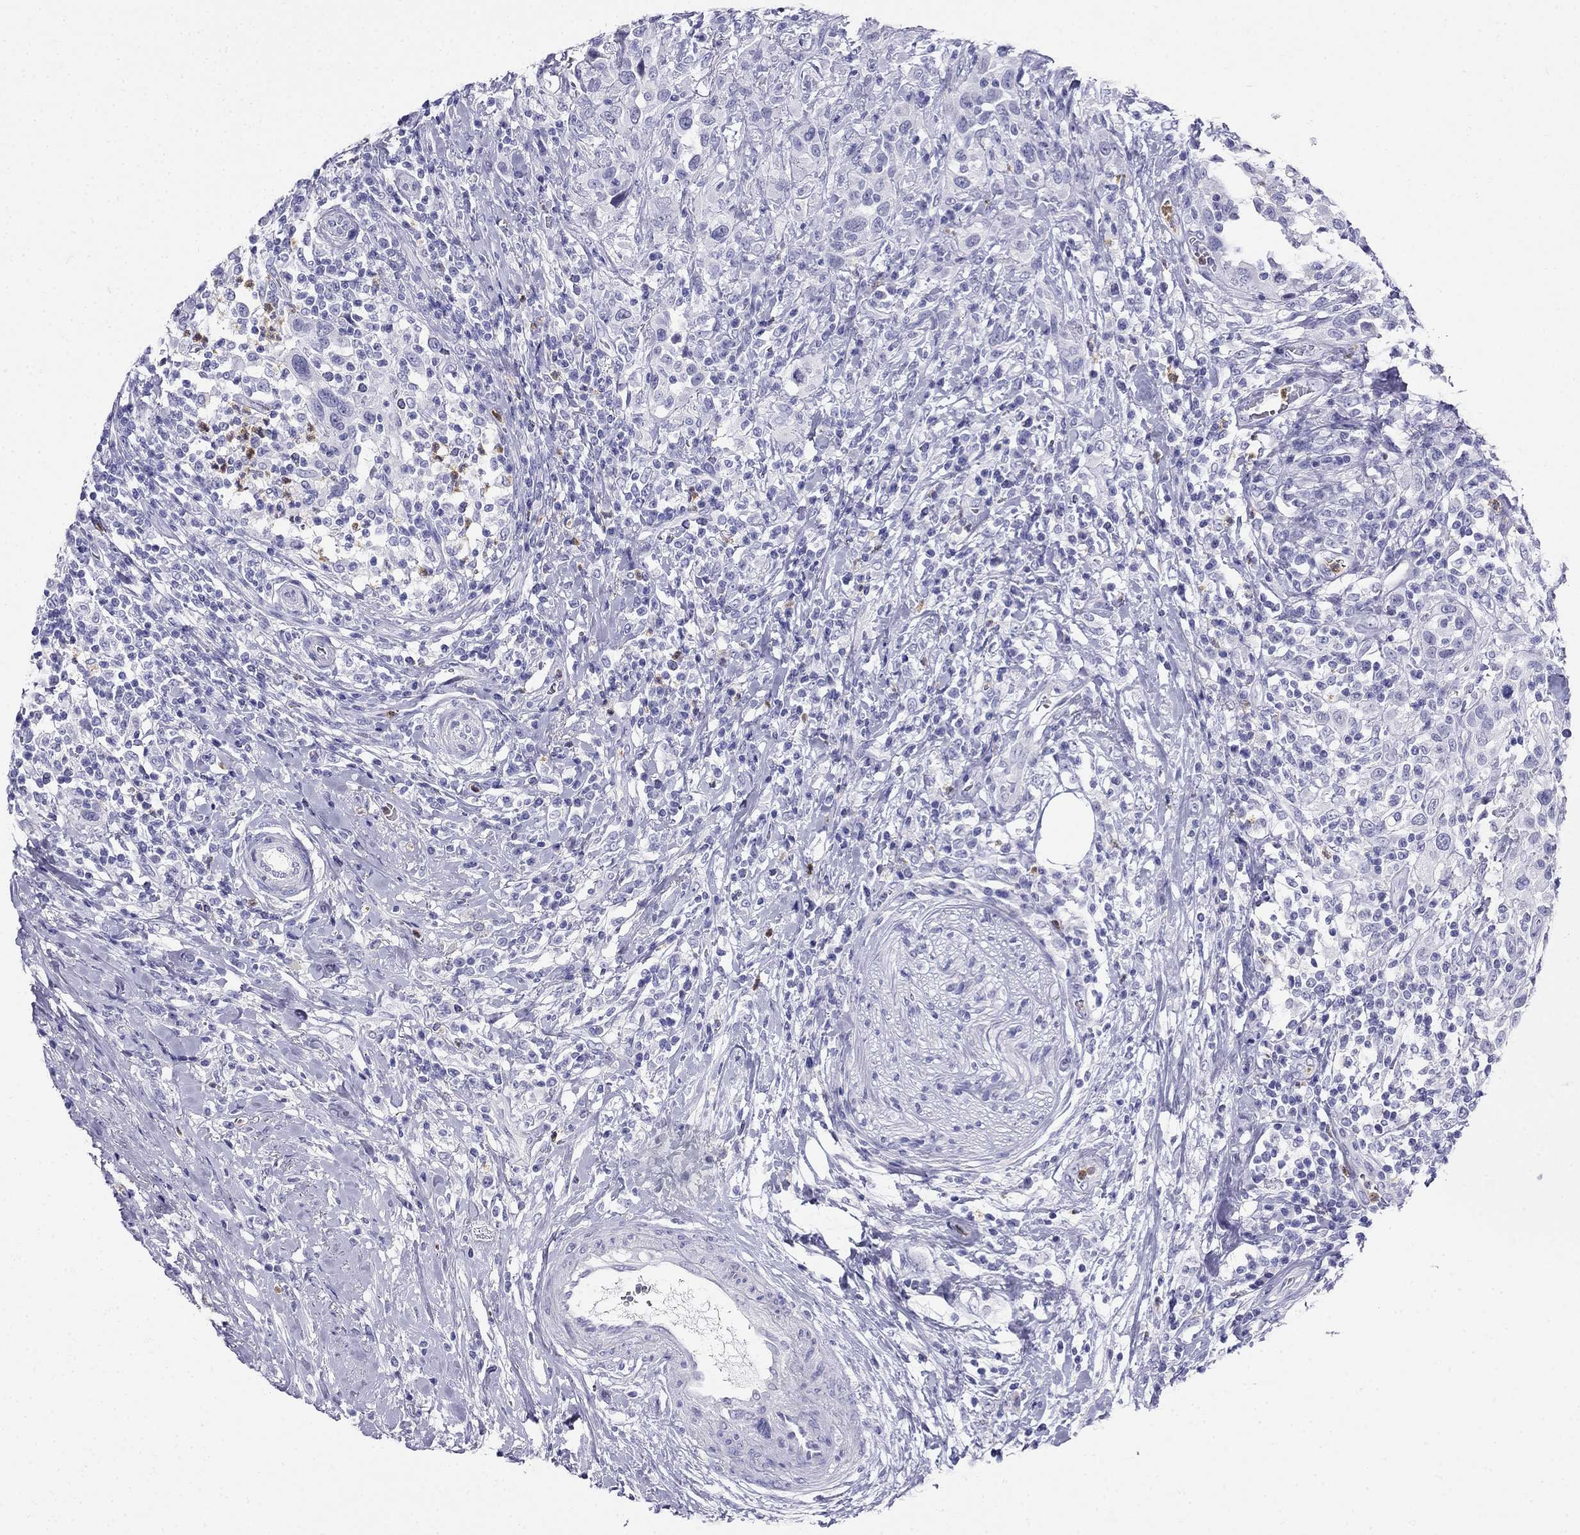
{"staining": {"intensity": "negative", "quantity": "none", "location": "none"}, "tissue": "urothelial cancer", "cell_type": "Tumor cells", "image_type": "cancer", "snomed": [{"axis": "morphology", "description": "Urothelial carcinoma, NOS"}, {"axis": "morphology", "description": "Urothelial carcinoma, High grade"}, {"axis": "topography", "description": "Urinary bladder"}], "caption": "Protein analysis of urothelial carcinoma (high-grade) reveals no significant staining in tumor cells.", "gene": "PPP1R36", "patient": {"sex": "female", "age": 64}}